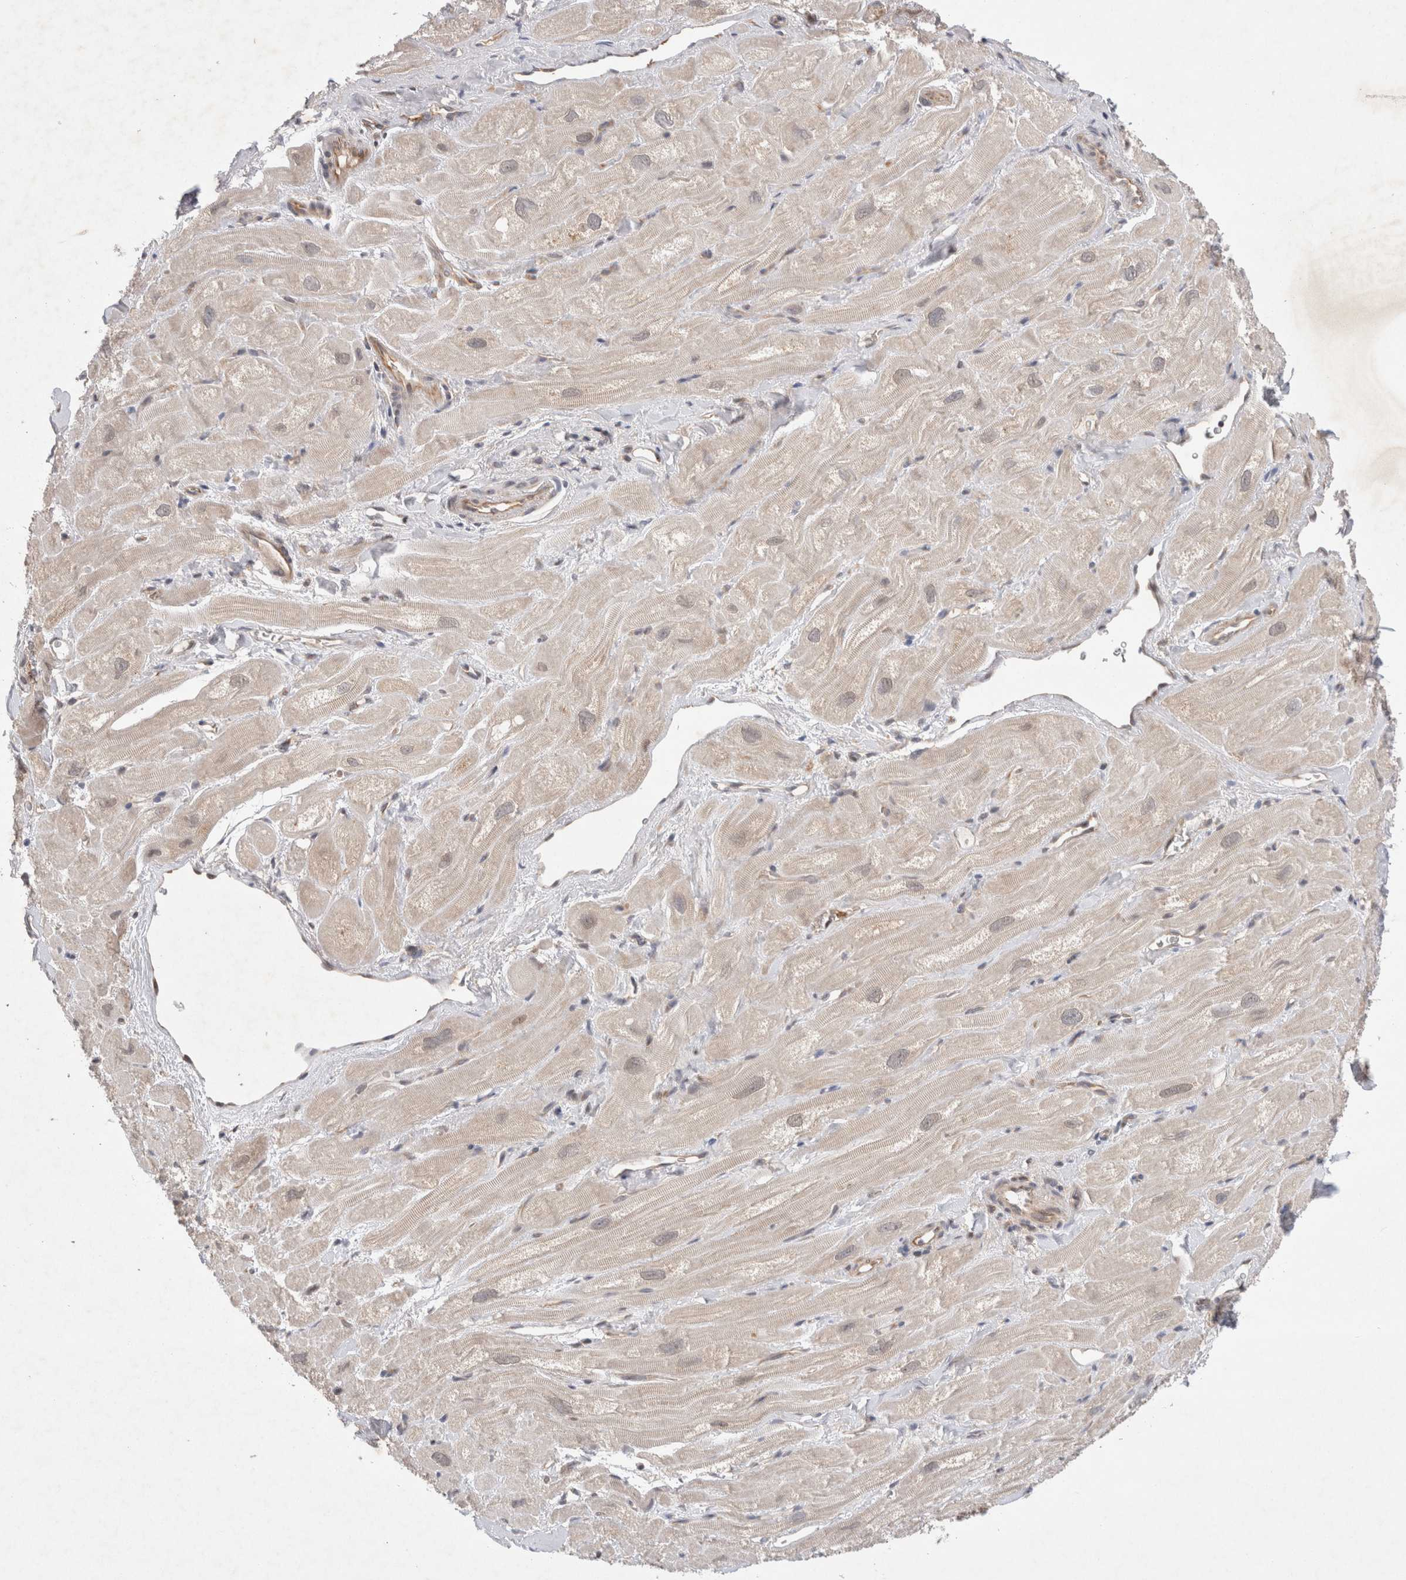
{"staining": {"intensity": "moderate", "quantity": "<25%", "location": "cytoplasmic/membranous"}, "tissue": "heart muscle", "cell_type": "Cardiomyocytes", "image_type": "normal", "snomed": [{"axis": "morphology", "description": "Normal tissue, NOS"}, {"axis": "topography", "description": "Heart"}], "caption": "A histopathology image of human heart muscle stained for a protein demonstrates moderate cytoplasmic/membranous brown staining in cardiomyocytes. The protein of interest is shown in brown color, while the nuclei are stained blue.", "gene": "EIF3E", "patient": {"sex": "male", "age": 49}}